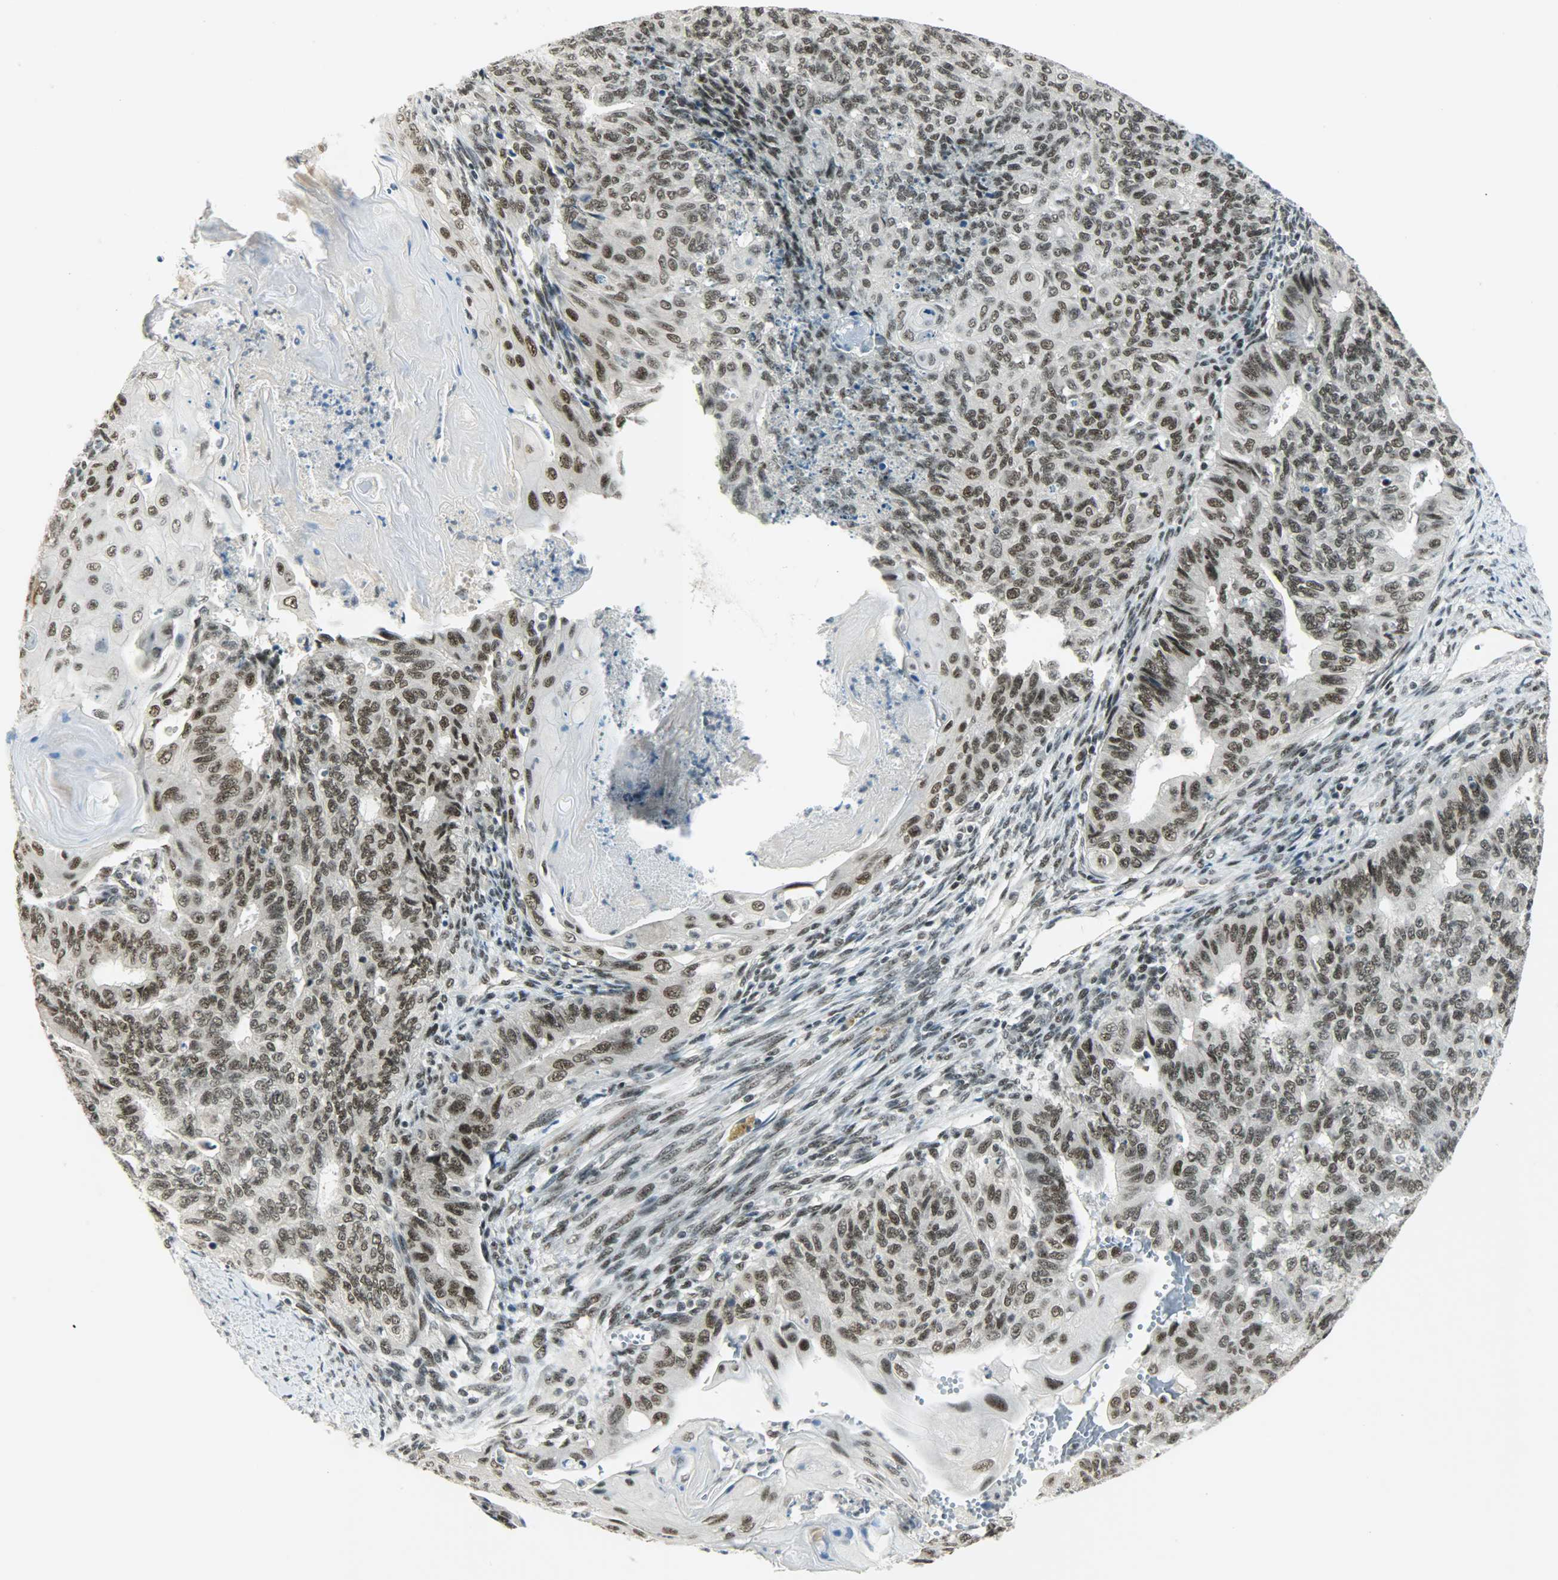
{"staining": {"intensity": "strong", "quantity": ">75%", "location": "nuclear"}, "tissue": "endometrial cancer", "cell_type": "Tumor cells", "image_type": "cancer", "snomed": [{"axis": "morphology", "description": "Neoplasm, malignant, NOS"}, {"axis": "topography", "description": "Endometrium"}], "caption": "Strong nuclear protein staining is appreciated in about >75% of tumor cells in endometrial neoplasm (malignant).", "gene": "SUGP1", "patient": {"sex": "female", "age": 74}}